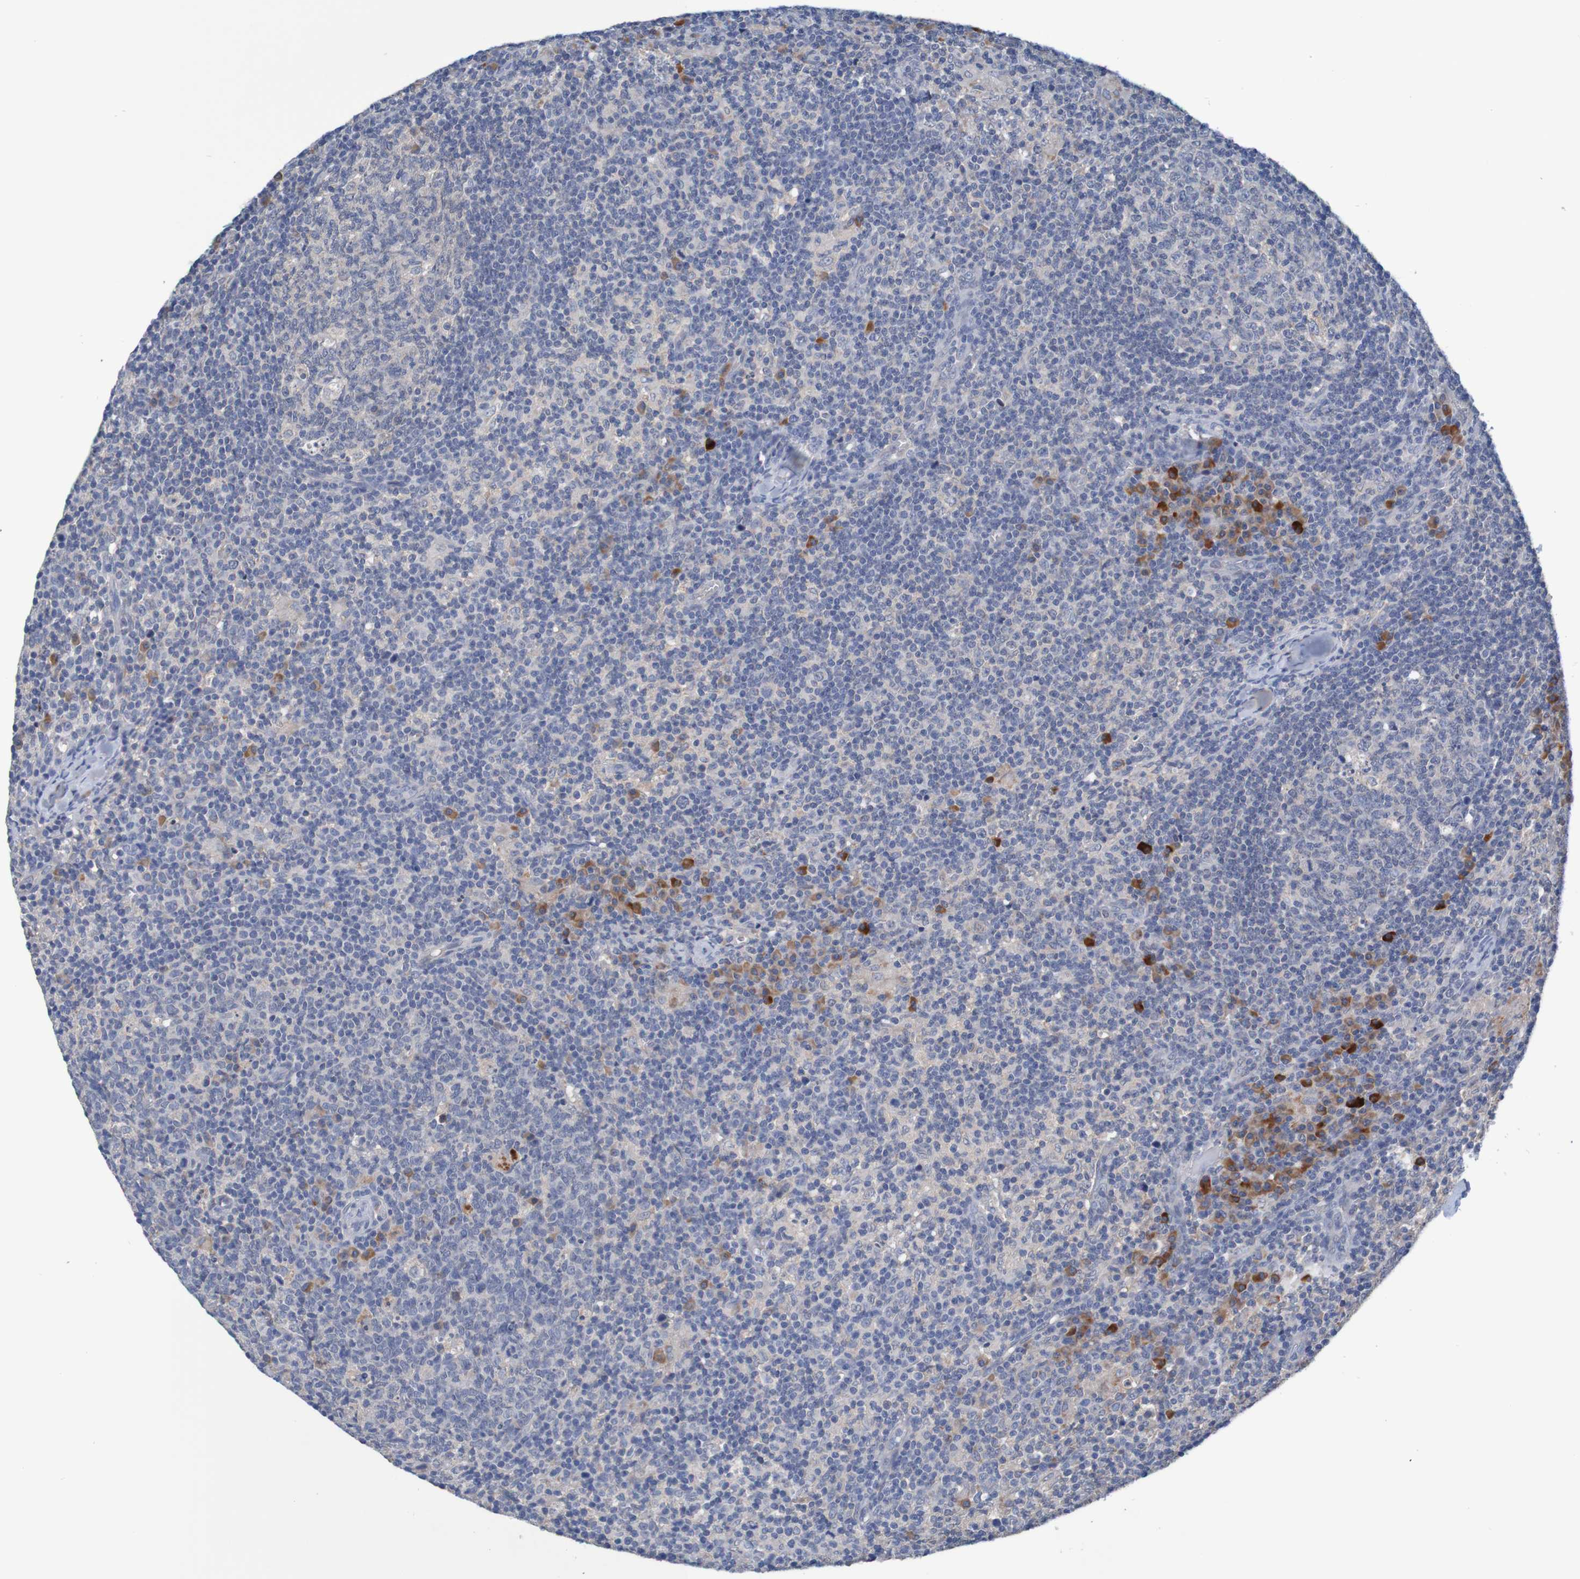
{"staining": {"intensity": "weak", "quantity": "<25%", "location": "cytoplasmic/membranous"}, "tissue": "lymph node", "cell_type": "Germinal center cells", "image_type": "normal", "snomed": [{"axis": "morphology", "description": "Normal tissue, NOS"}, {"axis": "morphology", "description": "Inflammation, NOS"}, {"axis": "topography", "description": "Lymph node"}], "caption": "Lymph node stained for a protein using IHC shows no positivity germinal center cells.", "gene": "LTA", "patient": {"sex": "male", "age": 55}}